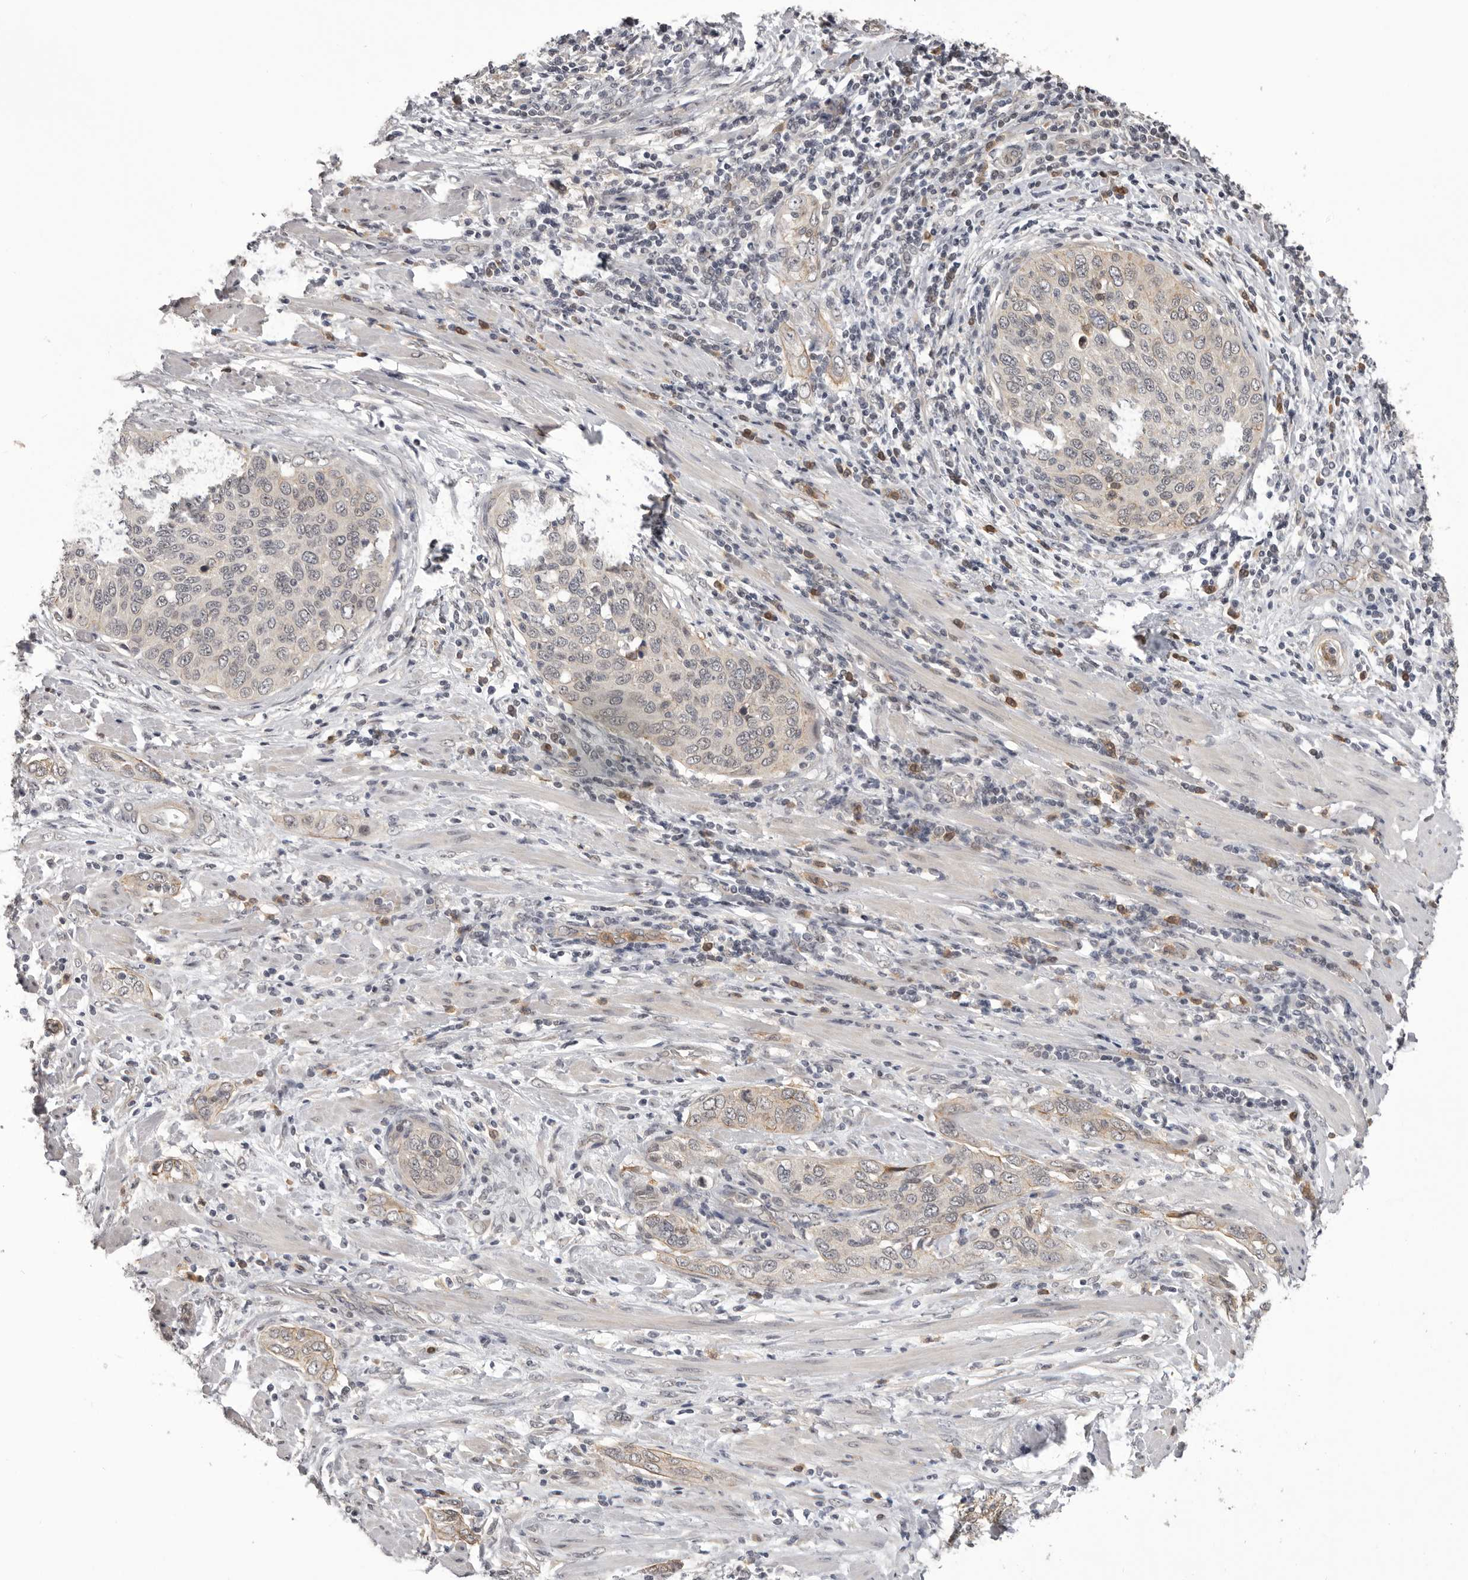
{"staining": {"intensity": "negative", "quantity": "none", "location": "none"}, "tissue": "cervical cancer", "cell_type": "Tumor cells", "image_type": "cancer", "snomed": [{"axis": "morphology", "description": "Squamous cell carcinoma, NOS"}, {"axis": "topography", "description": "Cervix"}], "caption": "An immunohistochemistry (IHC) image of squamous cell carcinoma (cervical) is shown. There is no staining in tumor cells of squamous cell carcinoma (cervical).", "gene": "RNF2", "patient": {"sex": "female", "age": 60}}